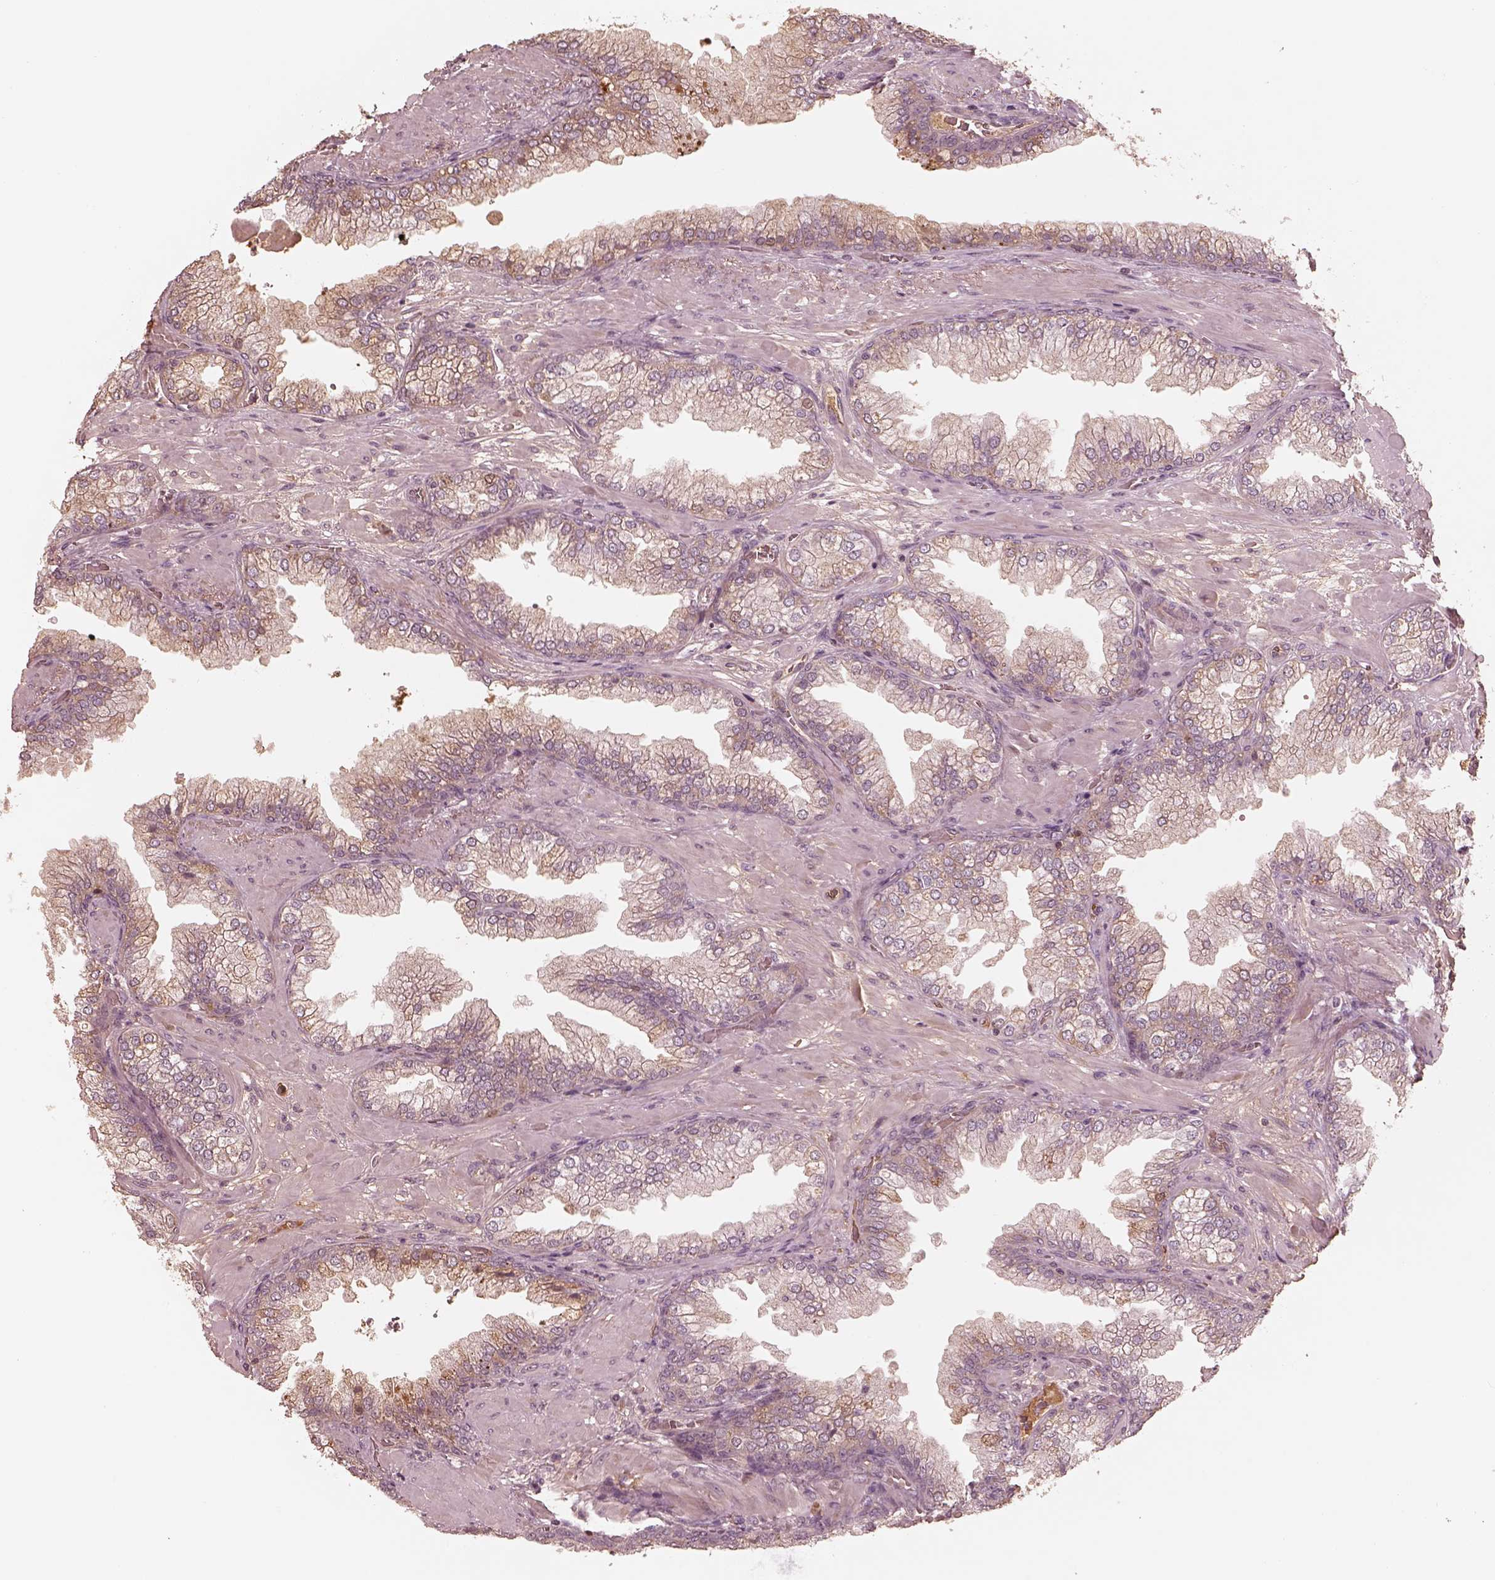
{"staining": {"intensity": "weak", "quantity": ">75%", "location": "cytoplasmic/membranous"}, "tissue": "prostate cancer", "cell_type": "Tumor cells", "image_type": "cancer", "snomed": [{"axis": "morphology", "description": "Adenocarcinoma, Low grade"}, {"axis": "topography", "description": "Prostate"}], "caption": "IHC (DAB (3,3'-diaminobenzidine)) staining of human prostate cancer reveals weak cytoplasmic/membranous protein staining in approximately >75% of tumor cells.", "gene": "TF", "patient": {"sex": "male", "age": 57}}